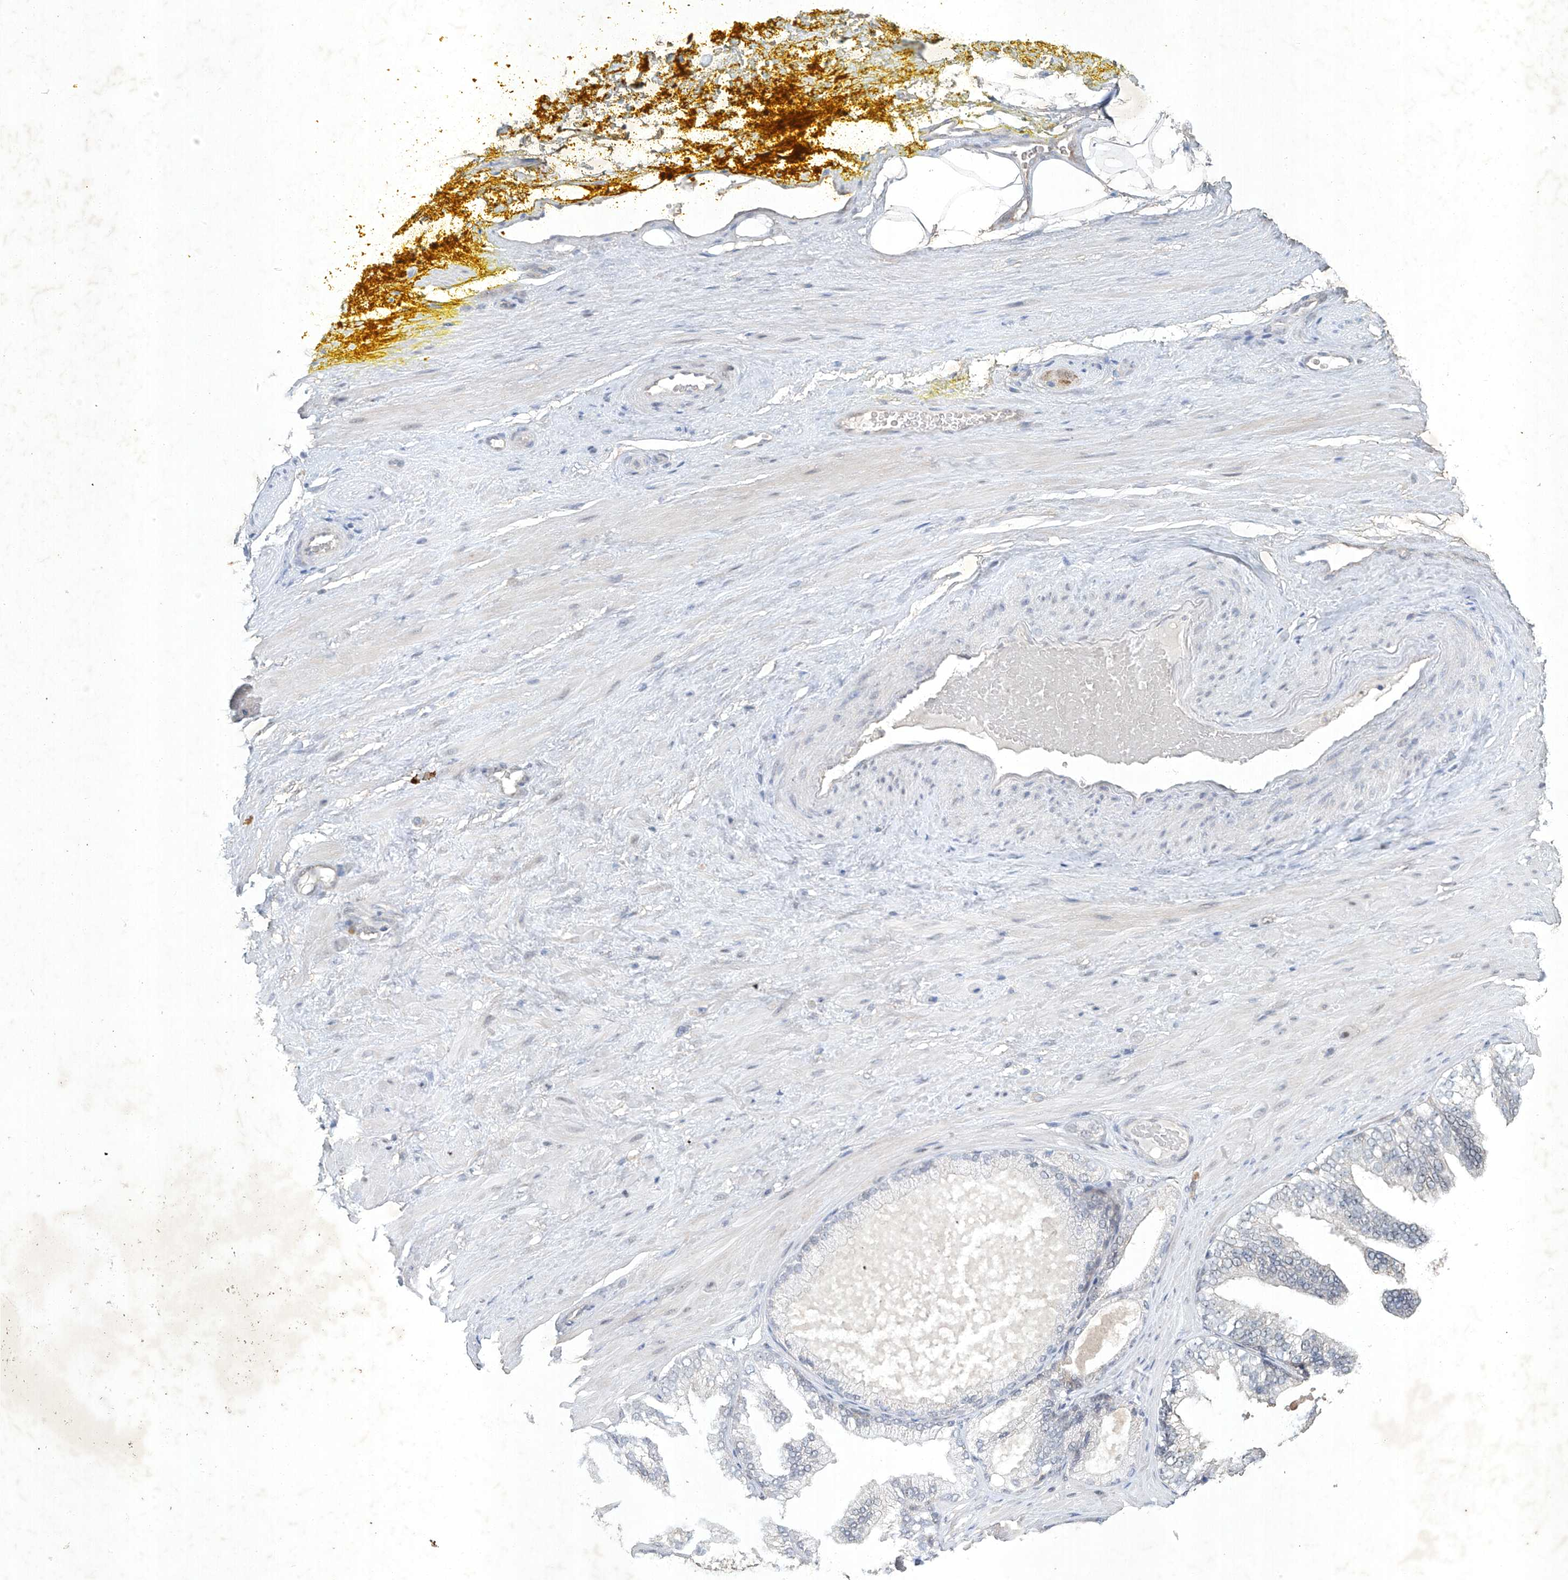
{"staining": {"intensity": "negative", "quantity": "none", "location": "none"}, "tissue": "adipose tissue", "cell_type": "Adipocytes", "image_type": "normal", "snomed": [{"axis": "morphology", "description": "Normal tissue, NOS"}, {"axis": "morphology", "description": "Adenocarcinoma, Low grade"}, {"axis": "topography", "description": "Prostate"}, {"axis": "topography", "description": "Peripheral nerve tissue"}], "caption": "Adipose tissue was stained to show a protein in brown. There is no significant staining in adipocytes. (Stains: DAB immunohistochemistry with hematoxylin counter stain, Microscopy: brightfield microscopy at high magnification).", "gene": "TAF8", "patient": {"sex": "male", "age": 63}}